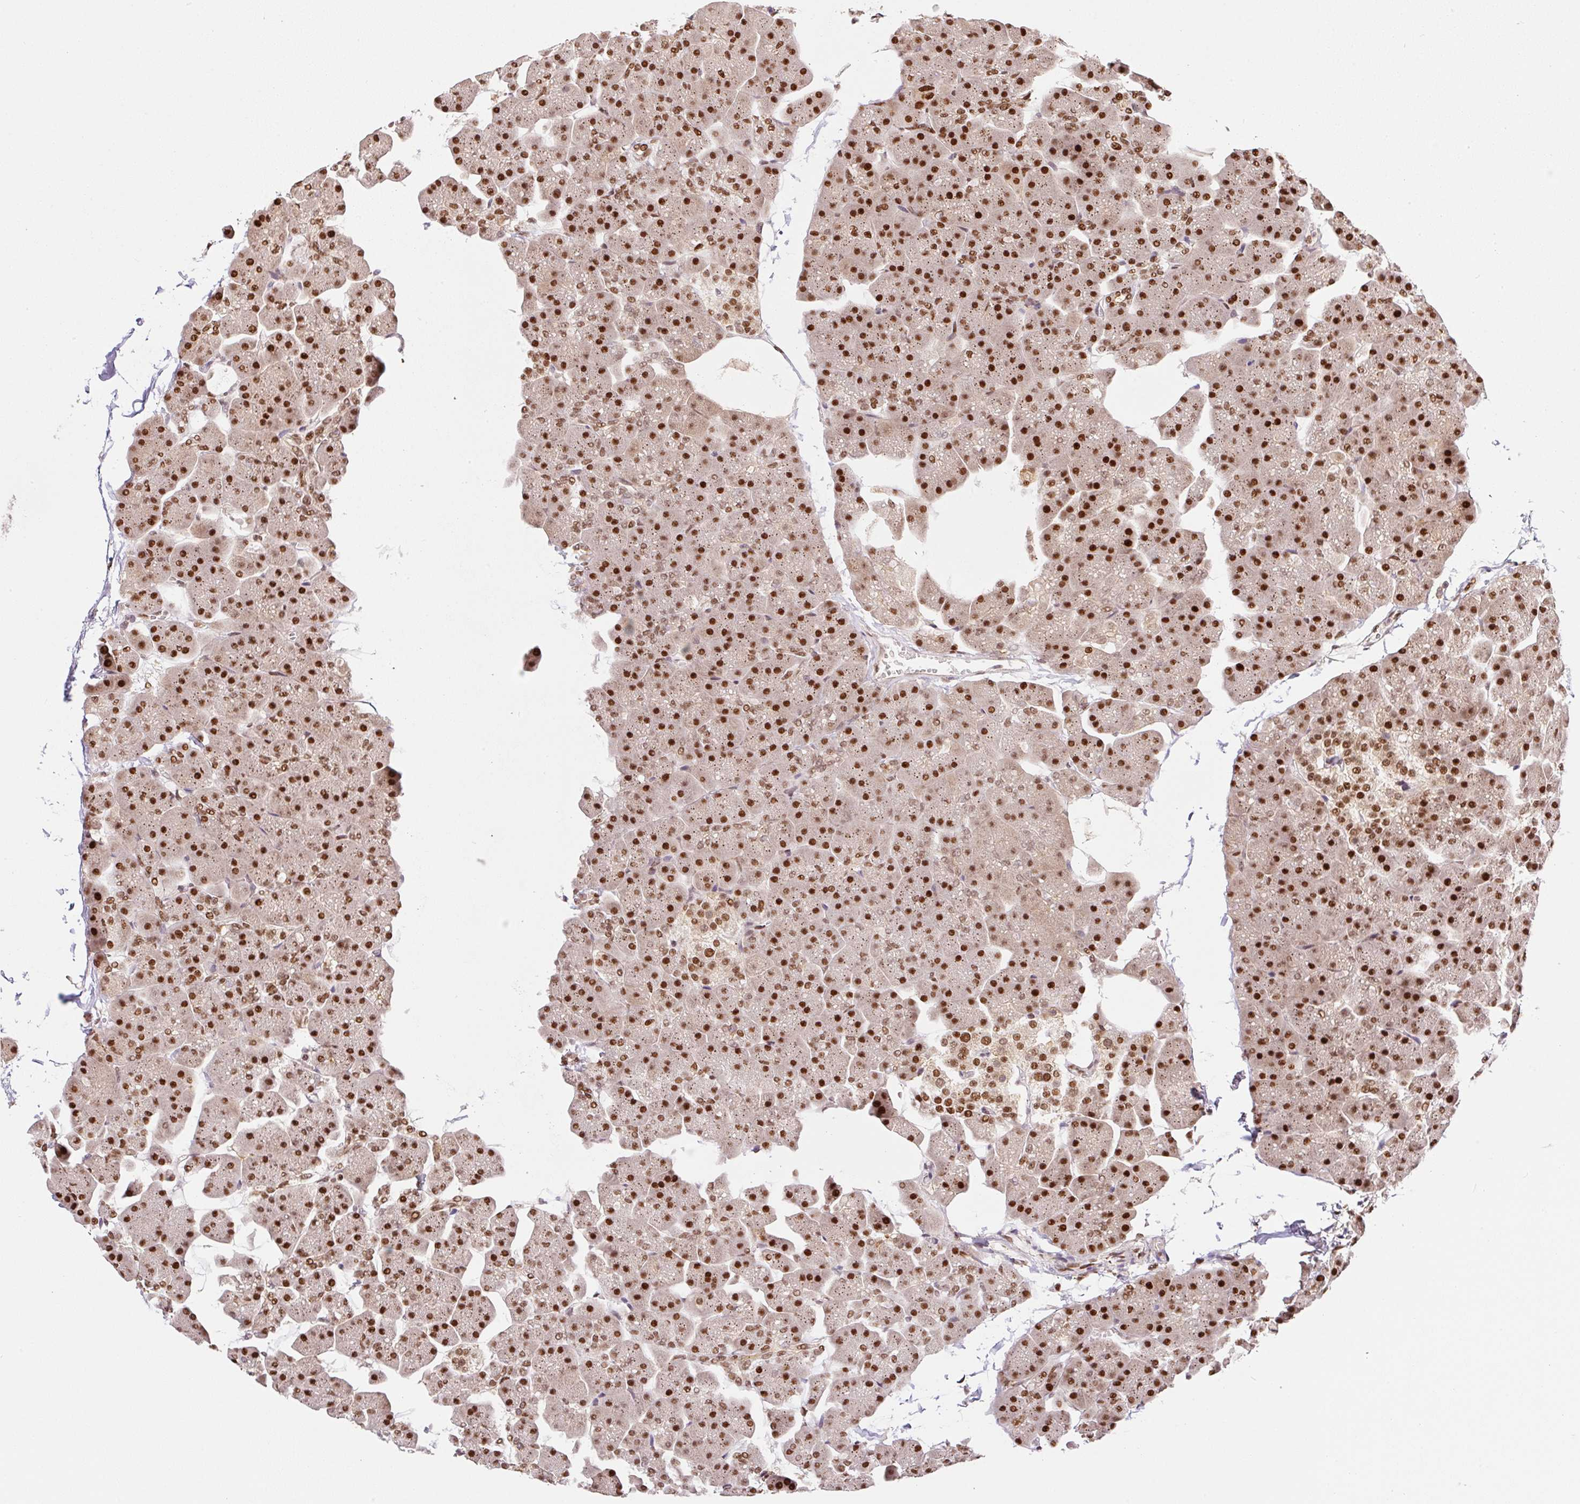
{"staining": {"intensity": "strong", "quantity": ">75%", "location": "nuclear"}, "tissue": "pancreas", "cell_type": "Exocrine glandular cells", "image_type": "normal", "snomed": [{"axis": "morphology", "description": "Normal tissue, NOS"}, {"axis": "topography", "description": "Pancreas"}], "caption": "Benign pancreas displays strong nuclear positivity in about >75% of exocrine glandular cells.", "gene": "GPR139", "patient": {"sex": "male", "age": 35}}